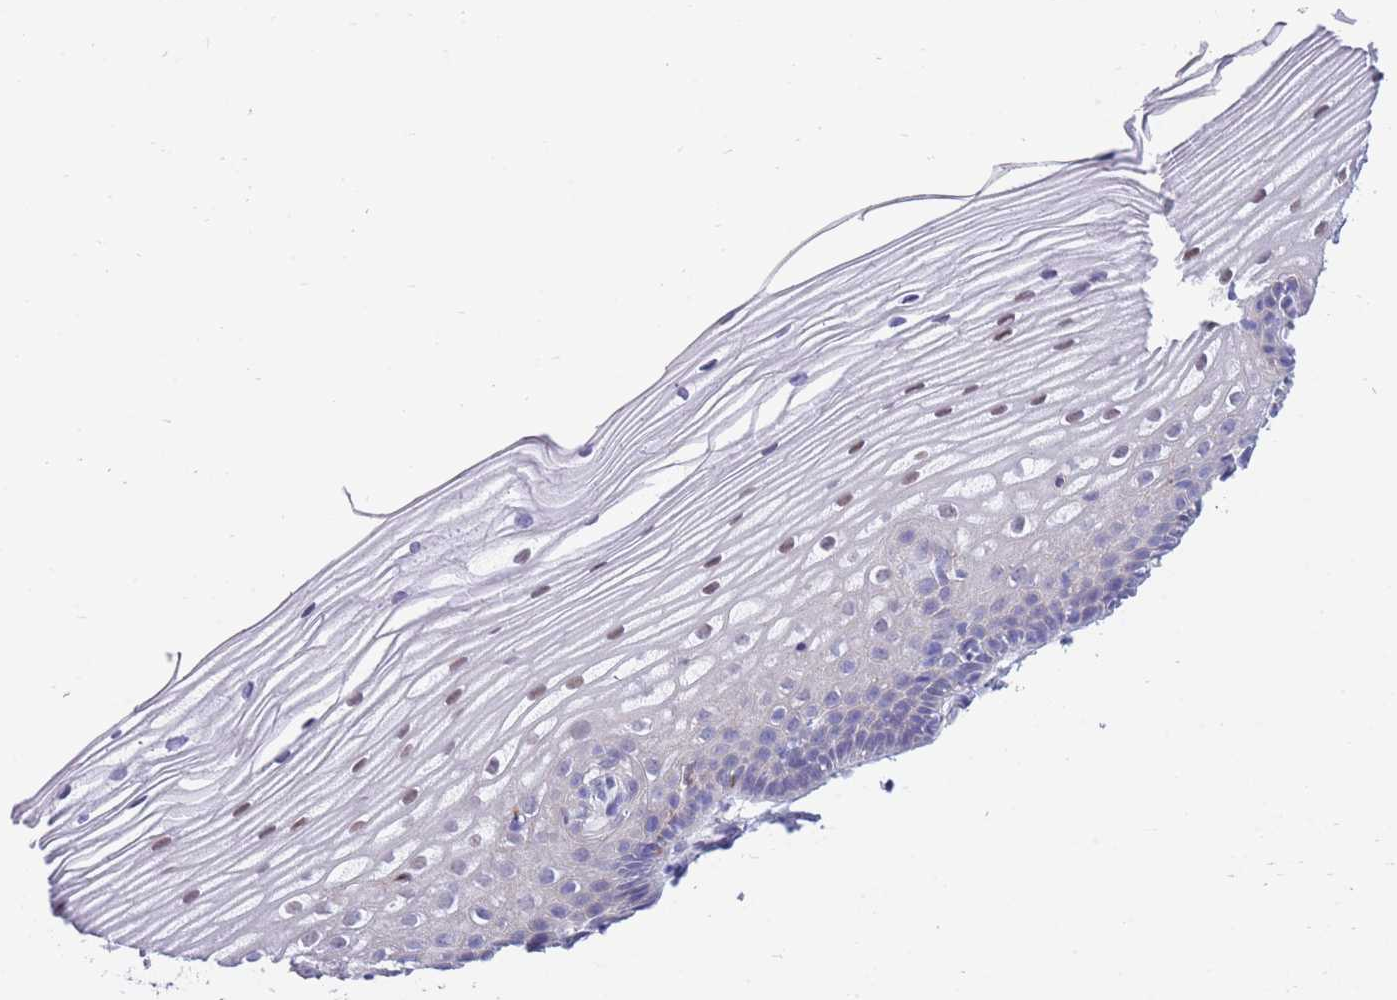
{"staining": {"intensity": "moderate", "quantity": "25%-75%", "location": "cytoplasmic/membranous"}, "tissue": "cervix", "cell_type": "Glandular cells", "image_type": "normal", "snomed": [{"axis": "morphology", "description": "Normal tissue, NOS"}, {"axis": "topography", "description": "Cervix"}], "caption": "Approximately 25%-75% of glandular cells in benign cervix exhibit moderate cytoplasmic/membranous protein expression as visualized by brown immunohistochemical staining.", "gene": "NAMPT", "patient": {"sex": "female", "age": 40}}